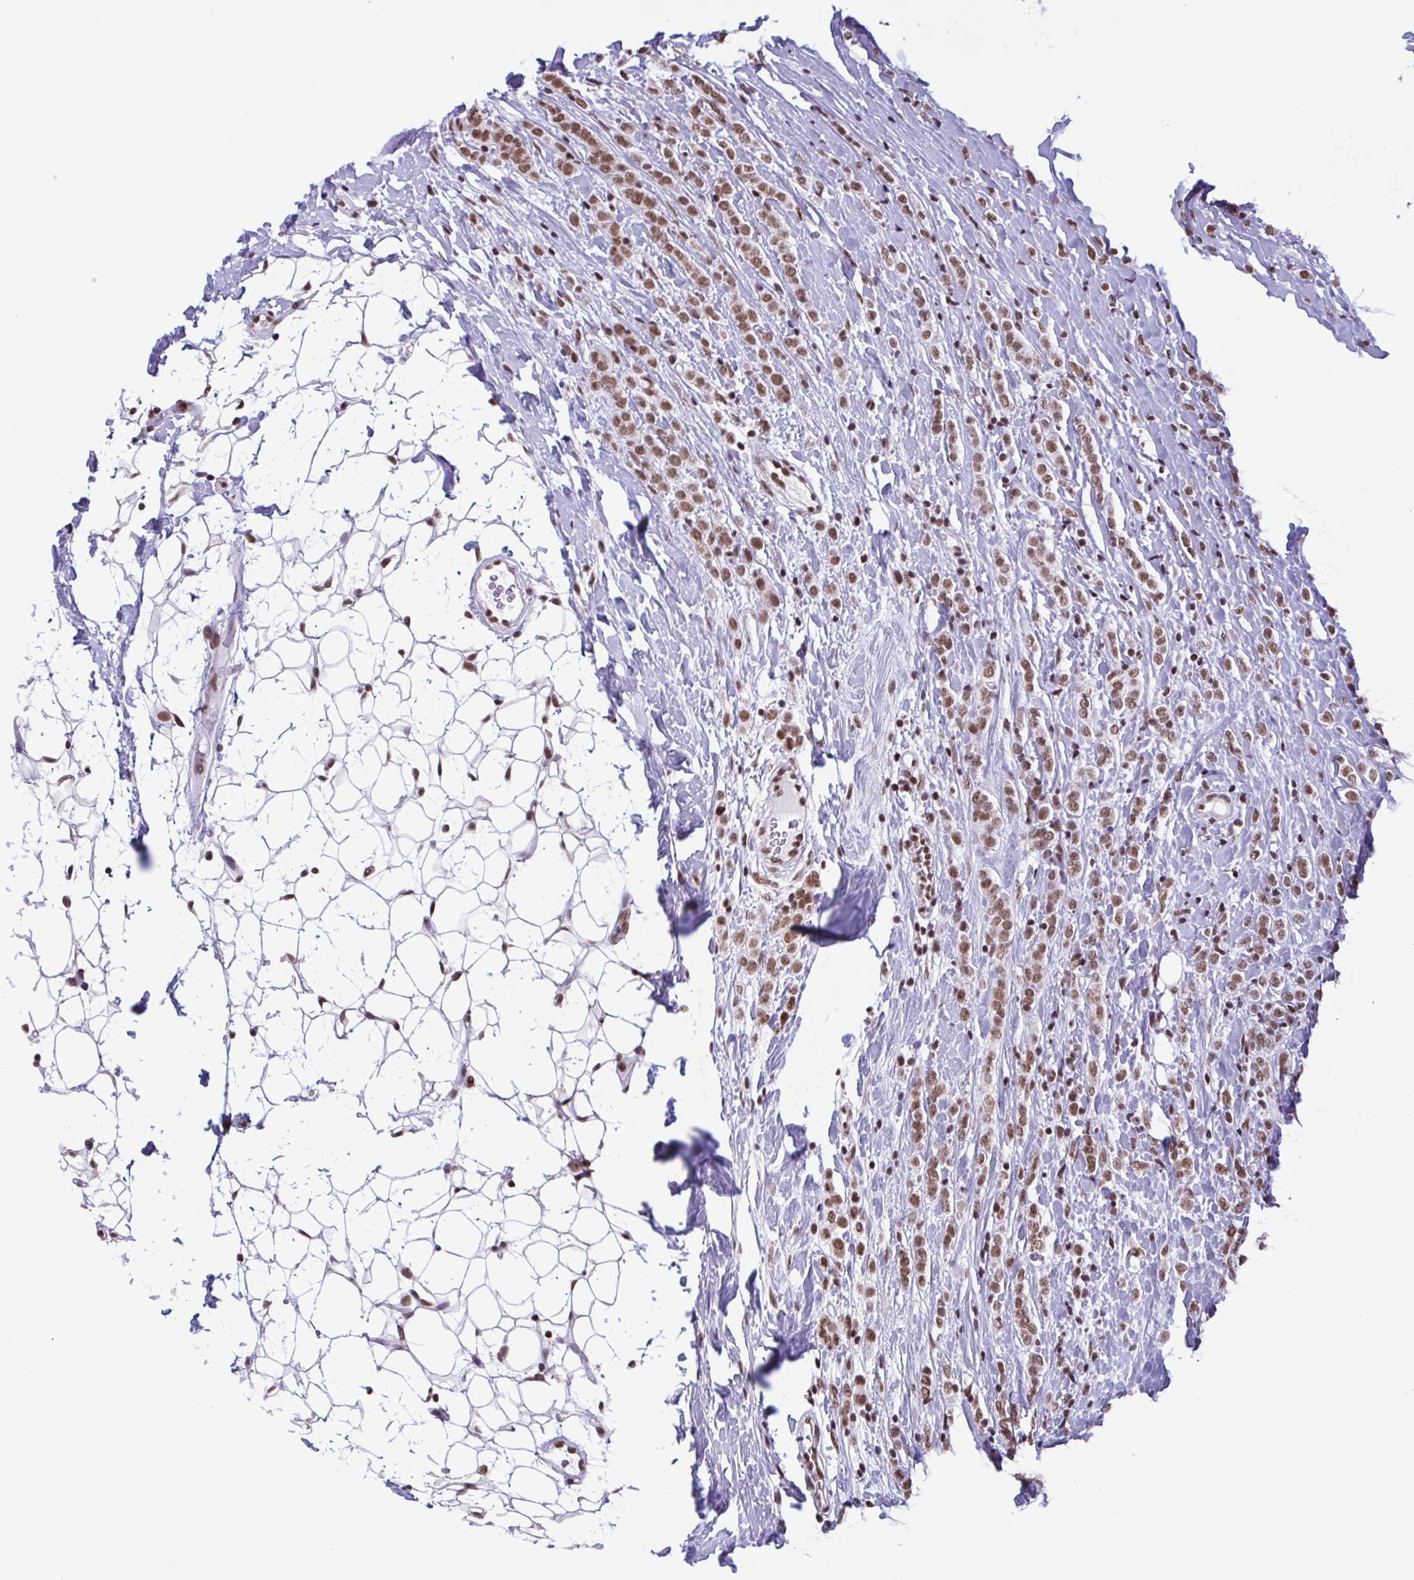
{"staining": {"intensity": "moderate", "quantity": ">75%", "location": "nuclear"}, "tissue": "breast cancer", "cell_type": "Tumor cells", "image_type": "cancer", "snomed": [{"axis": "morphology", "description": "Lobular carcinoma"}, {"axis": "topography", "description": "Breast"}], "caption": "The image reveals immunohistochemical staining of breast lobular carcinoma. There is moderate nuclear staining is identified in approximately >75% of tumor cells. The staining is performed using DAB (3,3'-diaminobenzidine) brown chromogen to label protein expression. The nuclei are counter-stained blue using hematoxylin.", "gene": "TIMM21", "patient": {"sex": "female", "age": 49}}